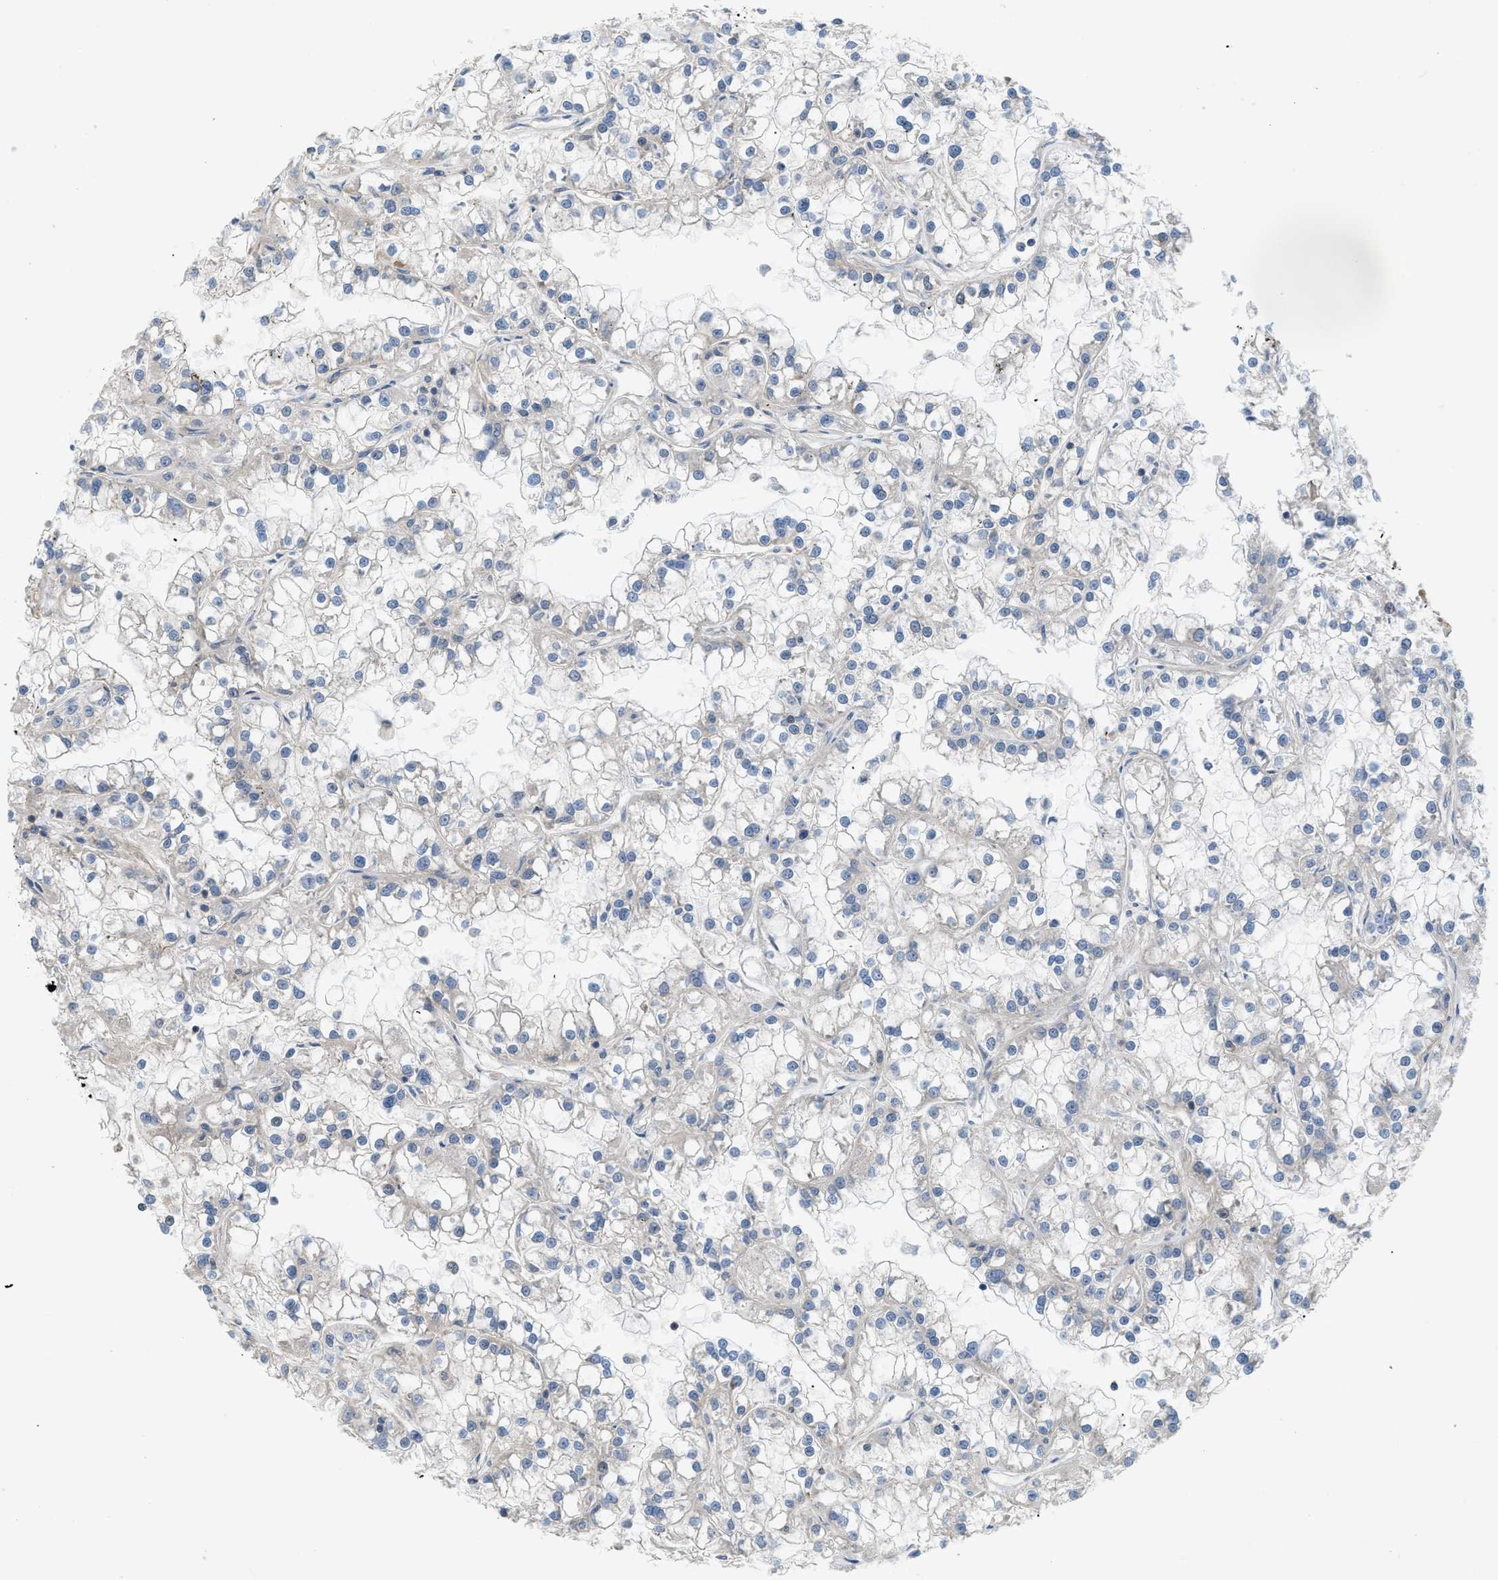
{"staining": {"intensity": "negative", "quantity": "none", "location": "none"}, "tissue": "renal cancer", "cell_type": "Tumor cells", "image_type": "cancer", "snomed": [{"axis": "morphology", "description": "Adenocarcinoma, NOS"}, {"axis": "topography", "description": "Kidney"}], "caption": "This is an IHC image of renal adenocarcinoma. There is no staining in tumor cells.", "gene": "BTN3A2", "patient": {"sex": "female", "age": 52}}